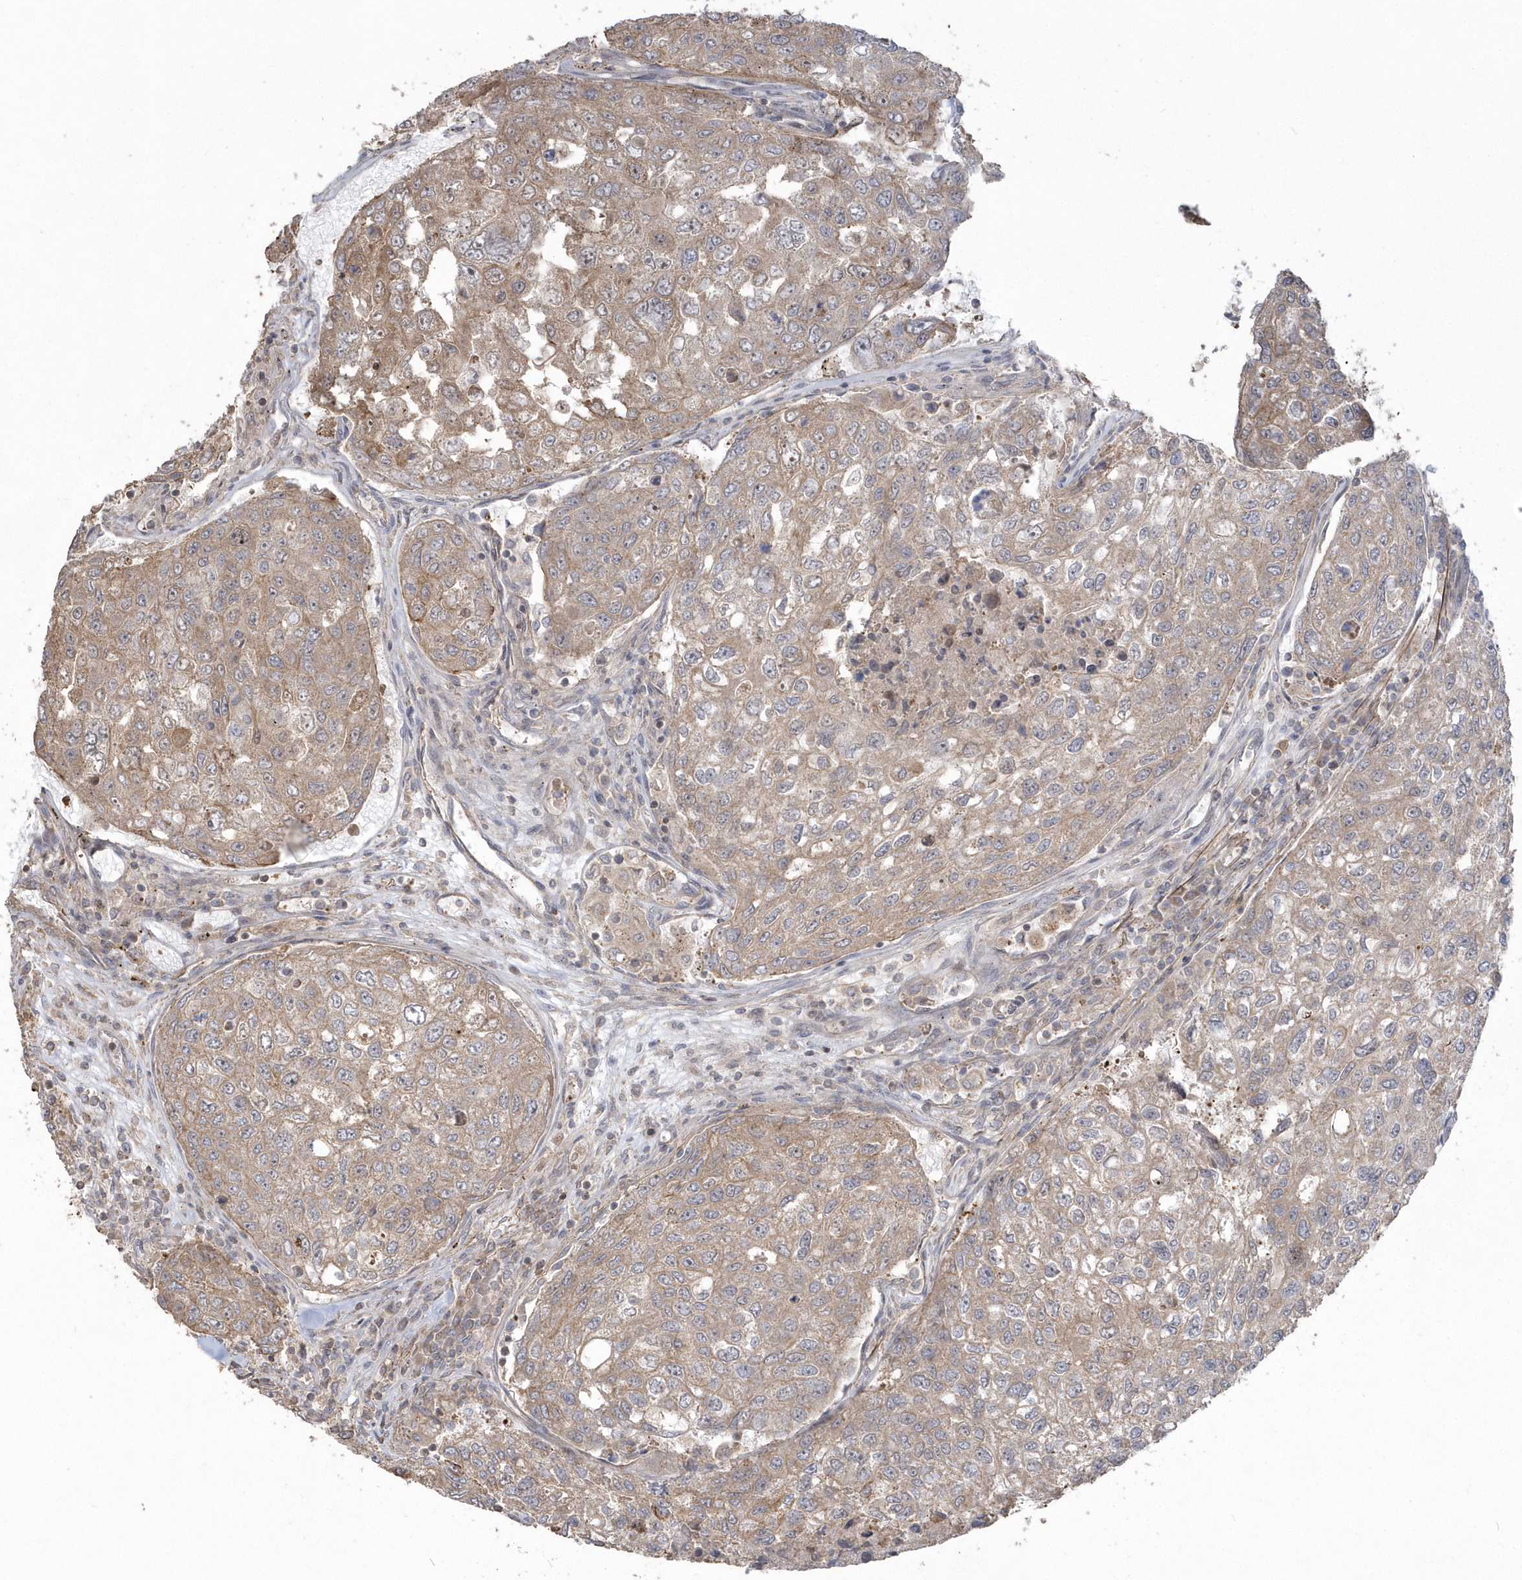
{"staining": {"intensity": "moderate", "quantity": ">75%", "location": "cytoplasmic/membranous"}, "tissue": "urothelial cancer", "cell_type": "Tumor cells", "image_type": "cancer", "snomed": [{"axis": "morphology", "description": "Urothelial carcinoma, High grade"}, {"axis": "topography", "description": "Lymph node"}, {"axis": "topography", "description": "Urinary bladder"}], "caption": "Brown immunohistochemical staining in urothelial cancer exhibits moderate cytoplasmic/membranous staining in approximately >75% of tumor cells.", "gene": "ARMC8", "patient": {"sex": "male", "age": 51}}